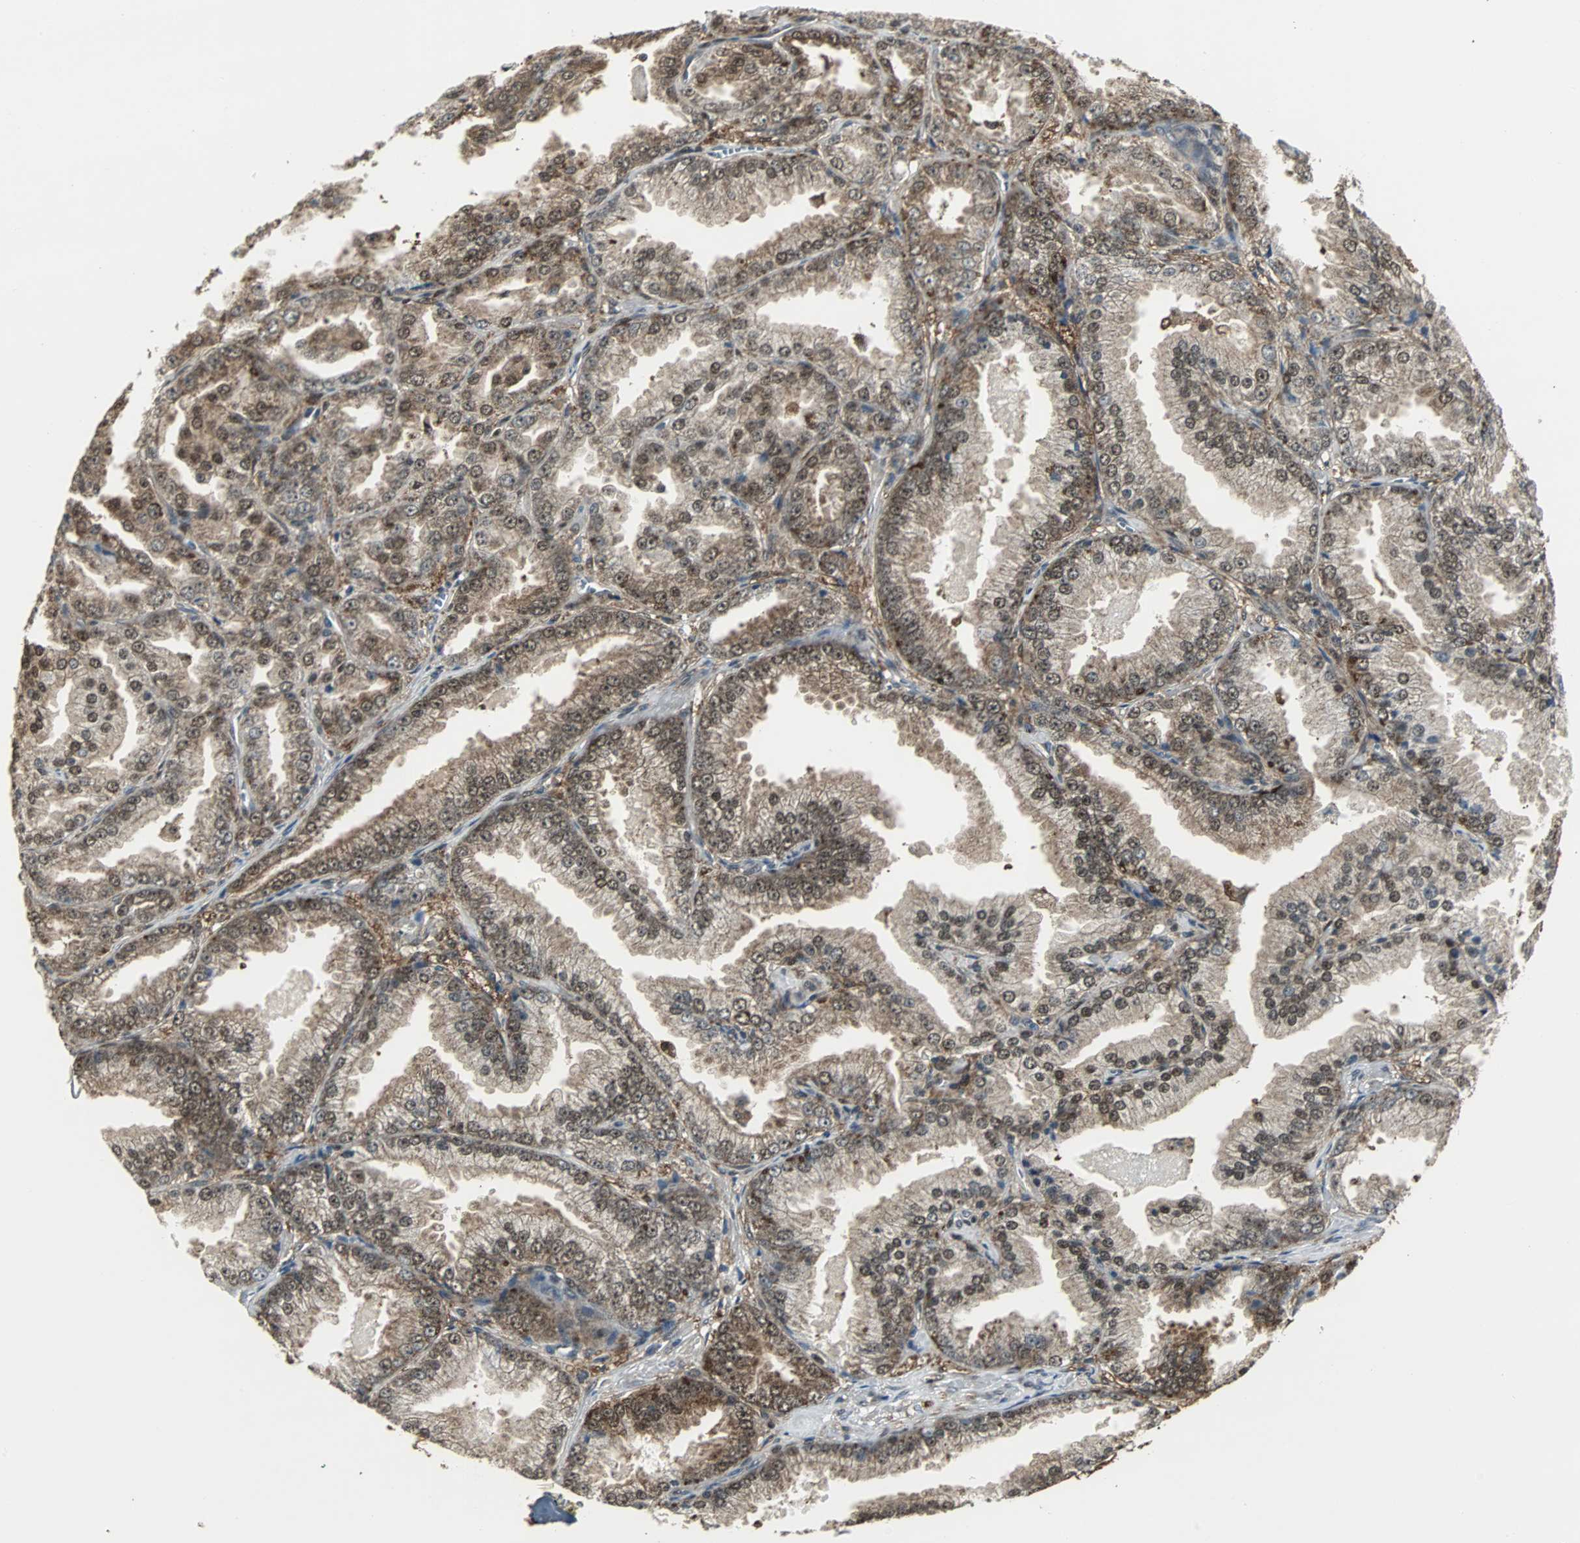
{"staining": {"intensity": "moderate", "quantity": ">75%", "location": "cytoplasmic/membranous,nuclear"}, "tissue": "prostate cancer", "cell_type": "Tumor cells", "image_type": "cancer", "snomed": [{"axis": "morphology", "description": "Adenocarcinoma, High grade"}, {"axis": "topography", "description": "Prostate"}], "caption": "Moderate cytoplasmic/membranous and nuclear expression for a protein is identified in approximately >75% of tumor cells of prostate cancer (adenocarcinoma (high-grade)) using immunohistochemistry (IHC).", "gene": "PLIN3", "patient": {"sex": "male", "age": 61}}